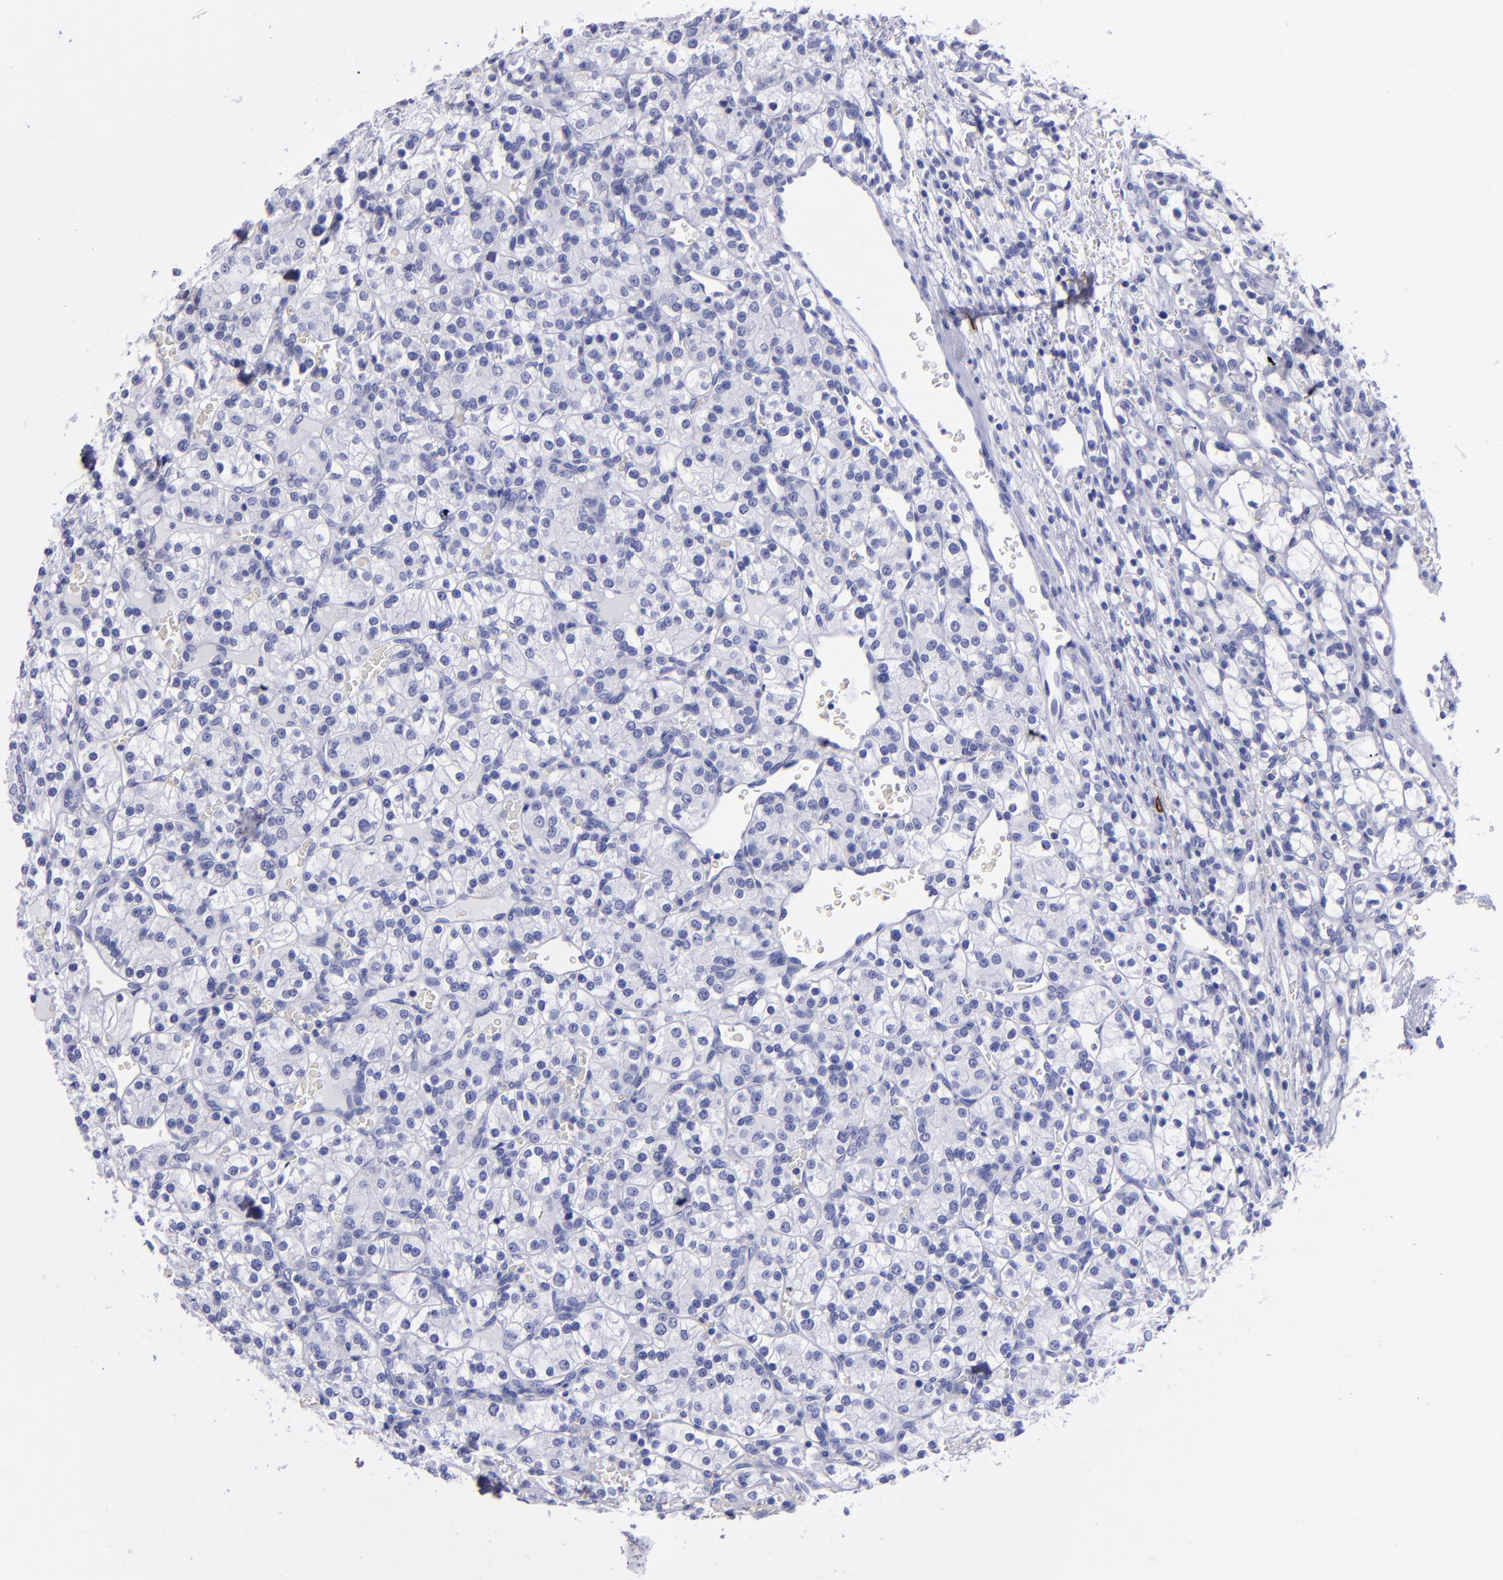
{"staining": {"intensity": "negative", "quantity": "none", "location": "none"}, "tissue": "renal cancer", "cell_type": "Tumor cells", "image_type": "cancer", "snomed": [{"axis": "morphology", "description": "Adenocarcinoma, NOS"}, {"axis": "topography", "description": "Kidney"}], "caption": "The IHC photomicrograph has no significant staining in tumor cells of renal cancer (adenocarcinoma) tissue.", "gene": "CD38", "patient": {"sex": "female", "age": 62}}